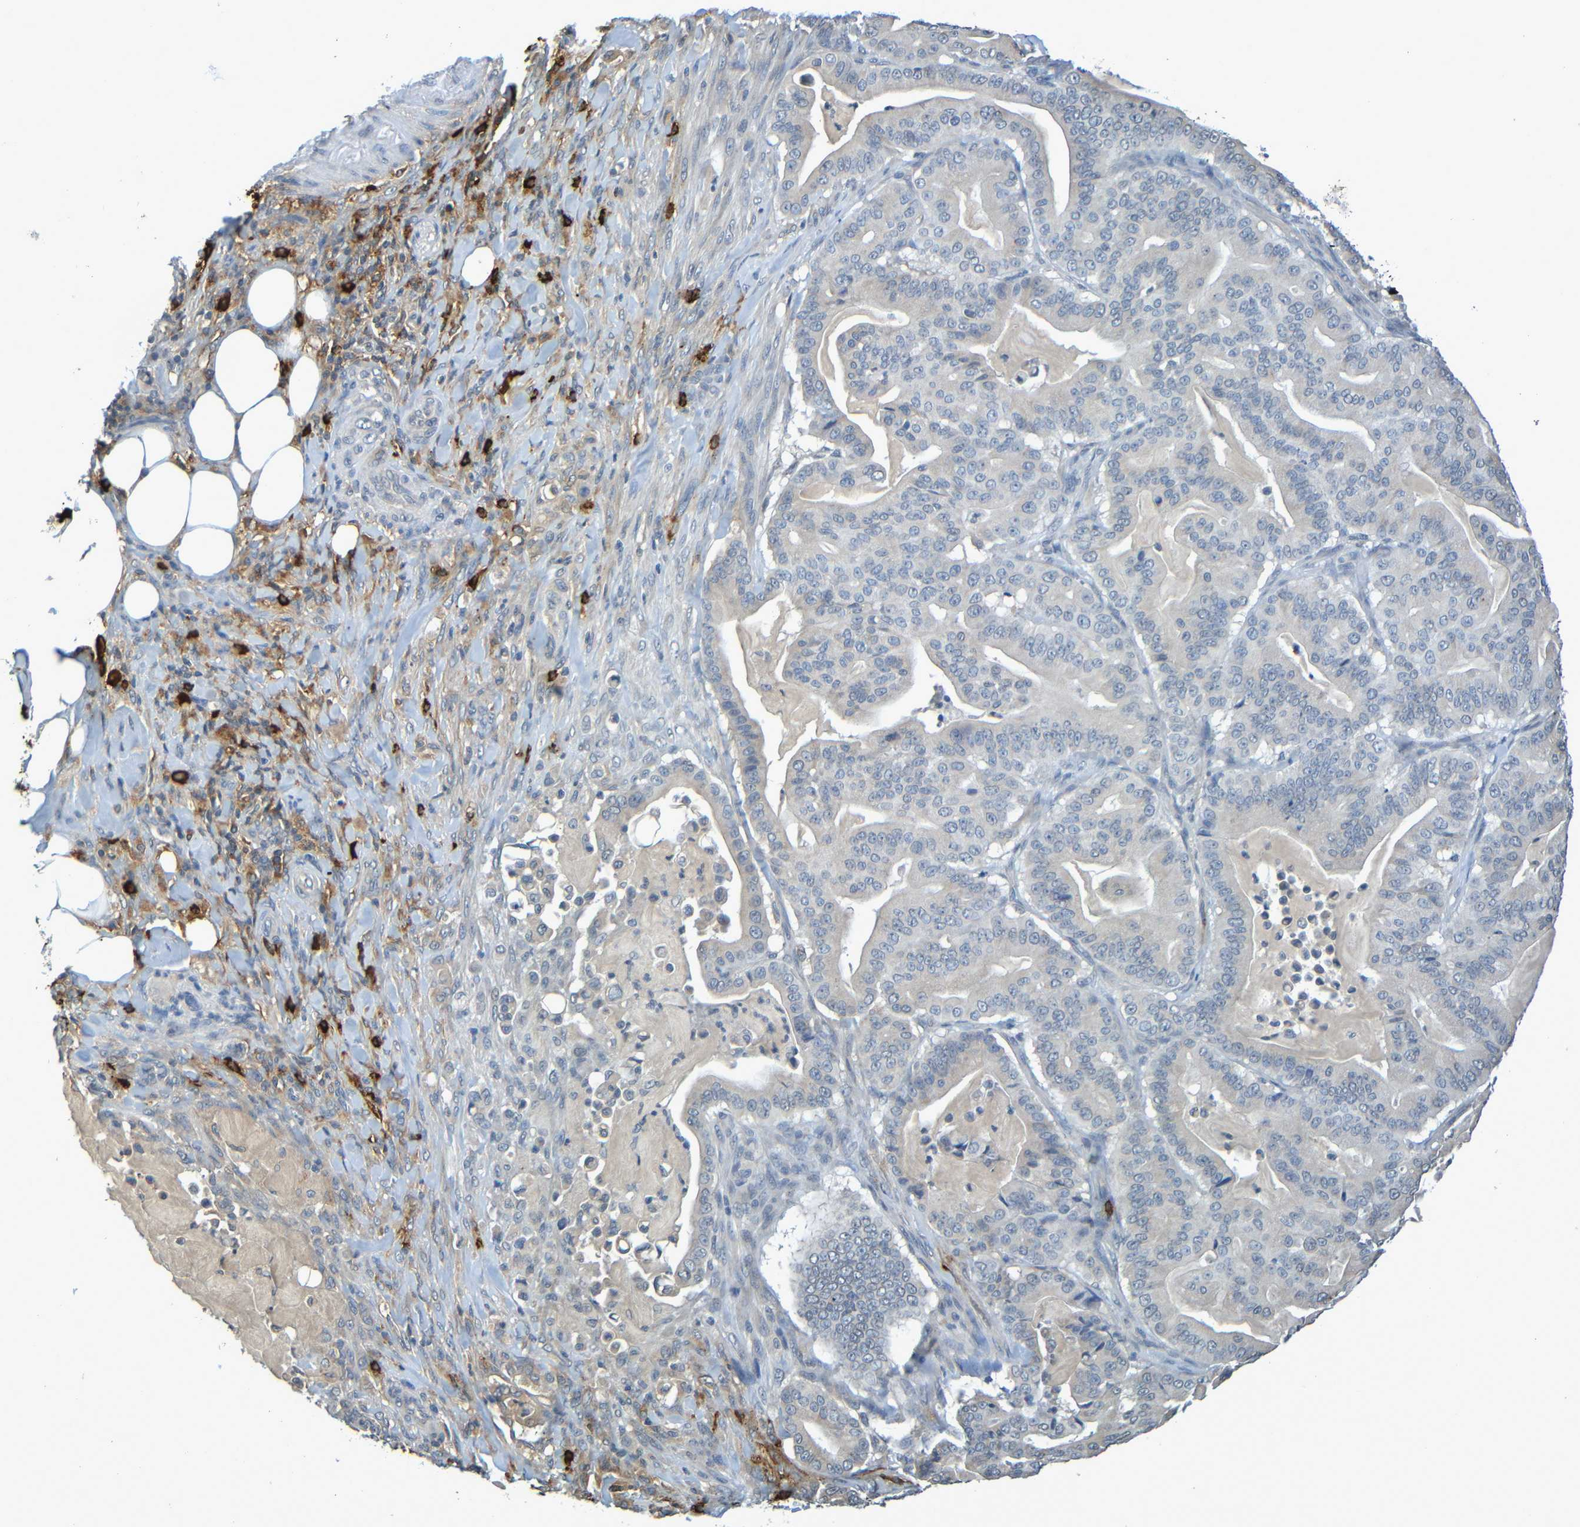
{"staining": {"intensity": "negative", "quantity": "none", "location": "none"}, "tissue": "pancreatic cancer", "cell_type": "Tumor cells", "image_type": "cancer", "snomed": [{"axis": "morphology", "description": "Adenocarcinoma, NOS"}, {"axis": "topography", "description": "Pancreas"}], "caption": "Immunohistochemistry histopathology image of human pancreatic cancer (adenocarcinoma) stained for a protein (brown), which displays no expression in tumor cells. (DAB IHC with hematoxylin counter stain).", "gene": "C3AR1", "patient": {"sex": "male", "age": 63}}